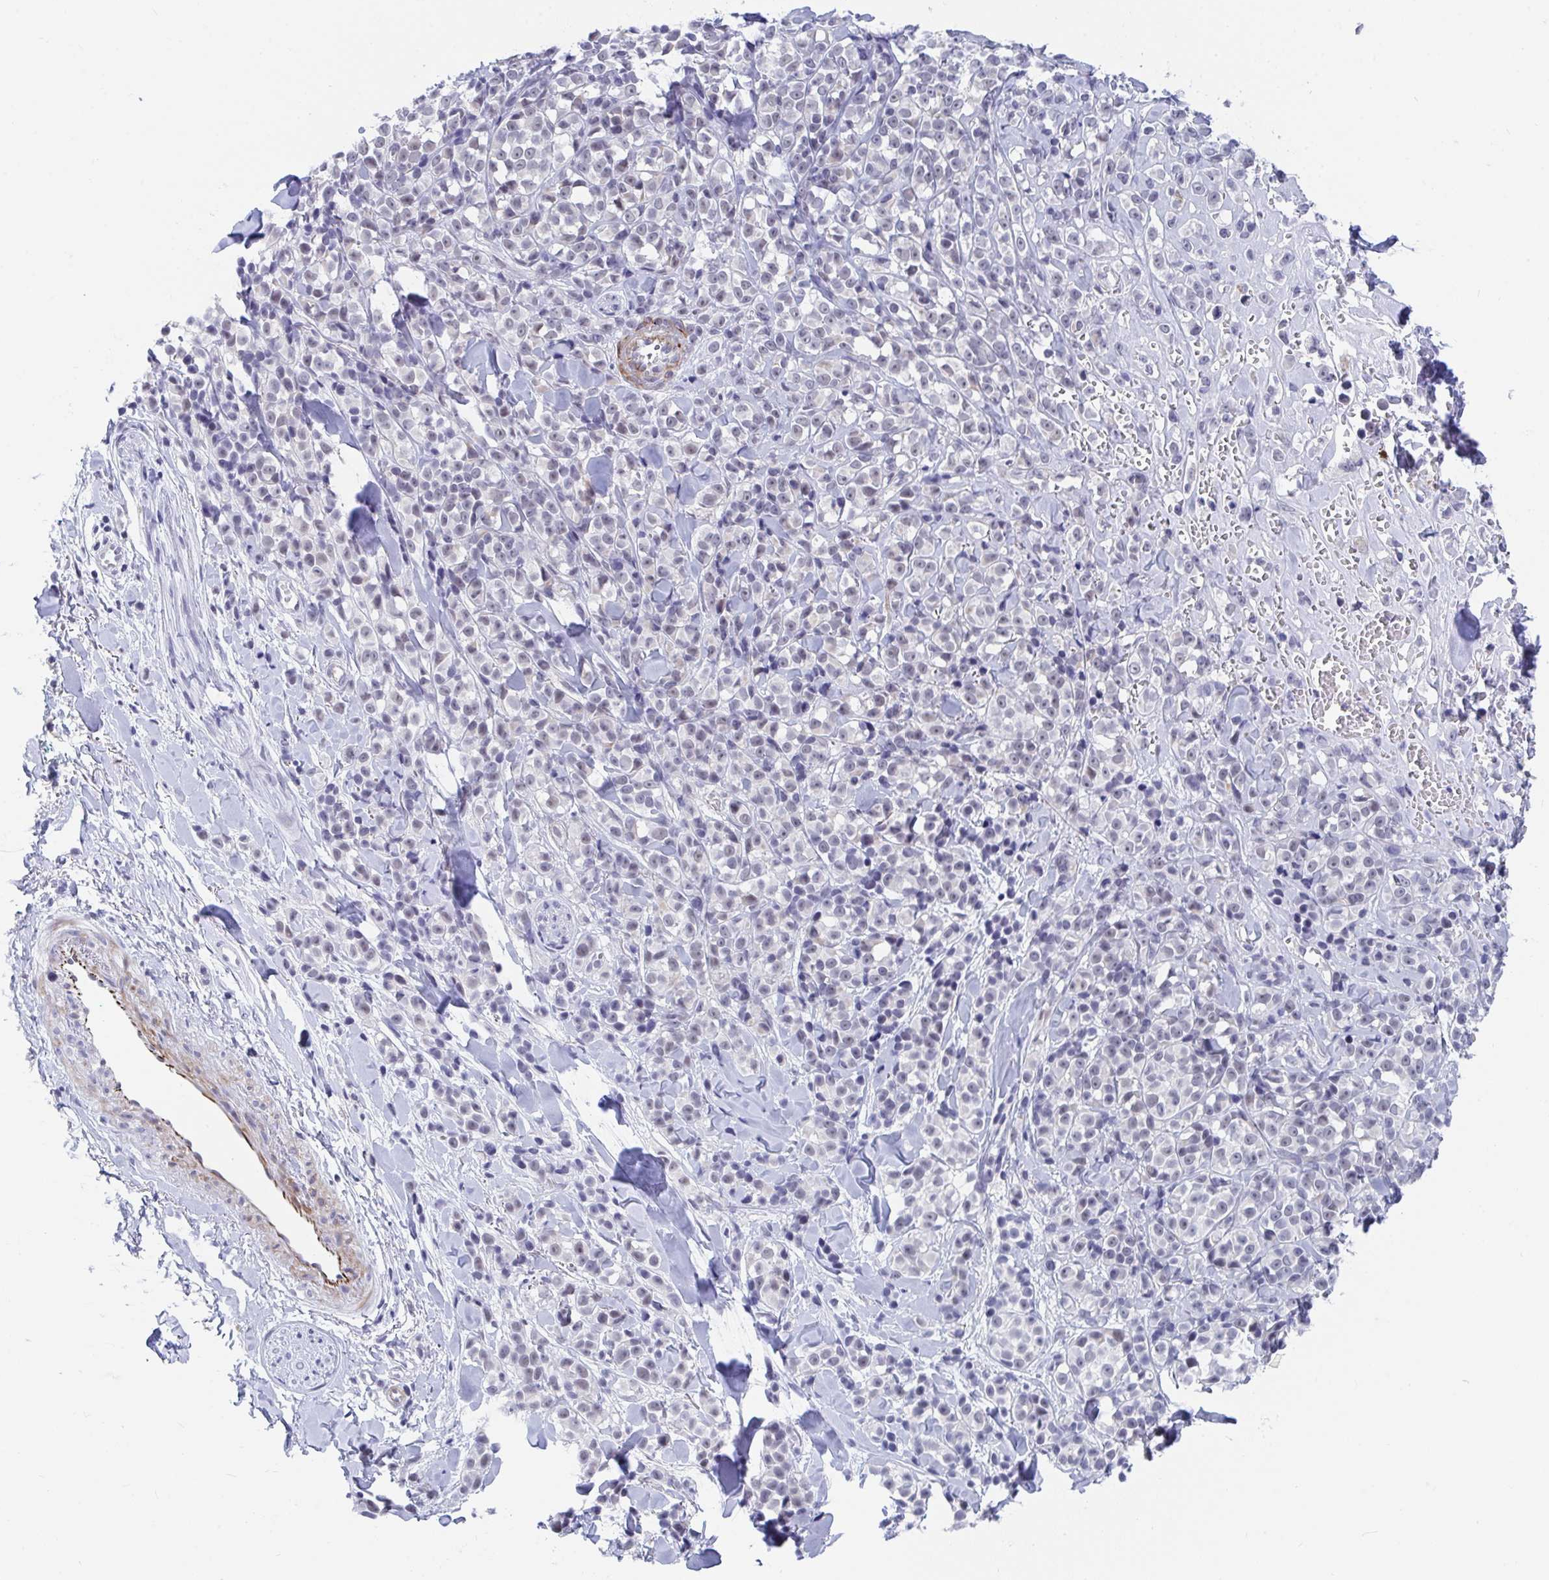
{"staining": {"intensity": "weak", "quantity": "<25%", "location": "nuclear"}, "tissue": "melanoma", "cell_type": "Tumor cells", "image_type": "cancer", "snomed": [{"axis": "morphology", "description": "Malignant melanoma, NOS"}, {"axis": "topography", "description": "Skin"}], "caption": "High magnification brightfield microscopy of malignant melanoma stained with DAB (brown) and counterstained with hematoxylin (blue): tumor cells show no significant staining.", "gene": "DAOA", "patient": {"sex": "male", "age": 85}}